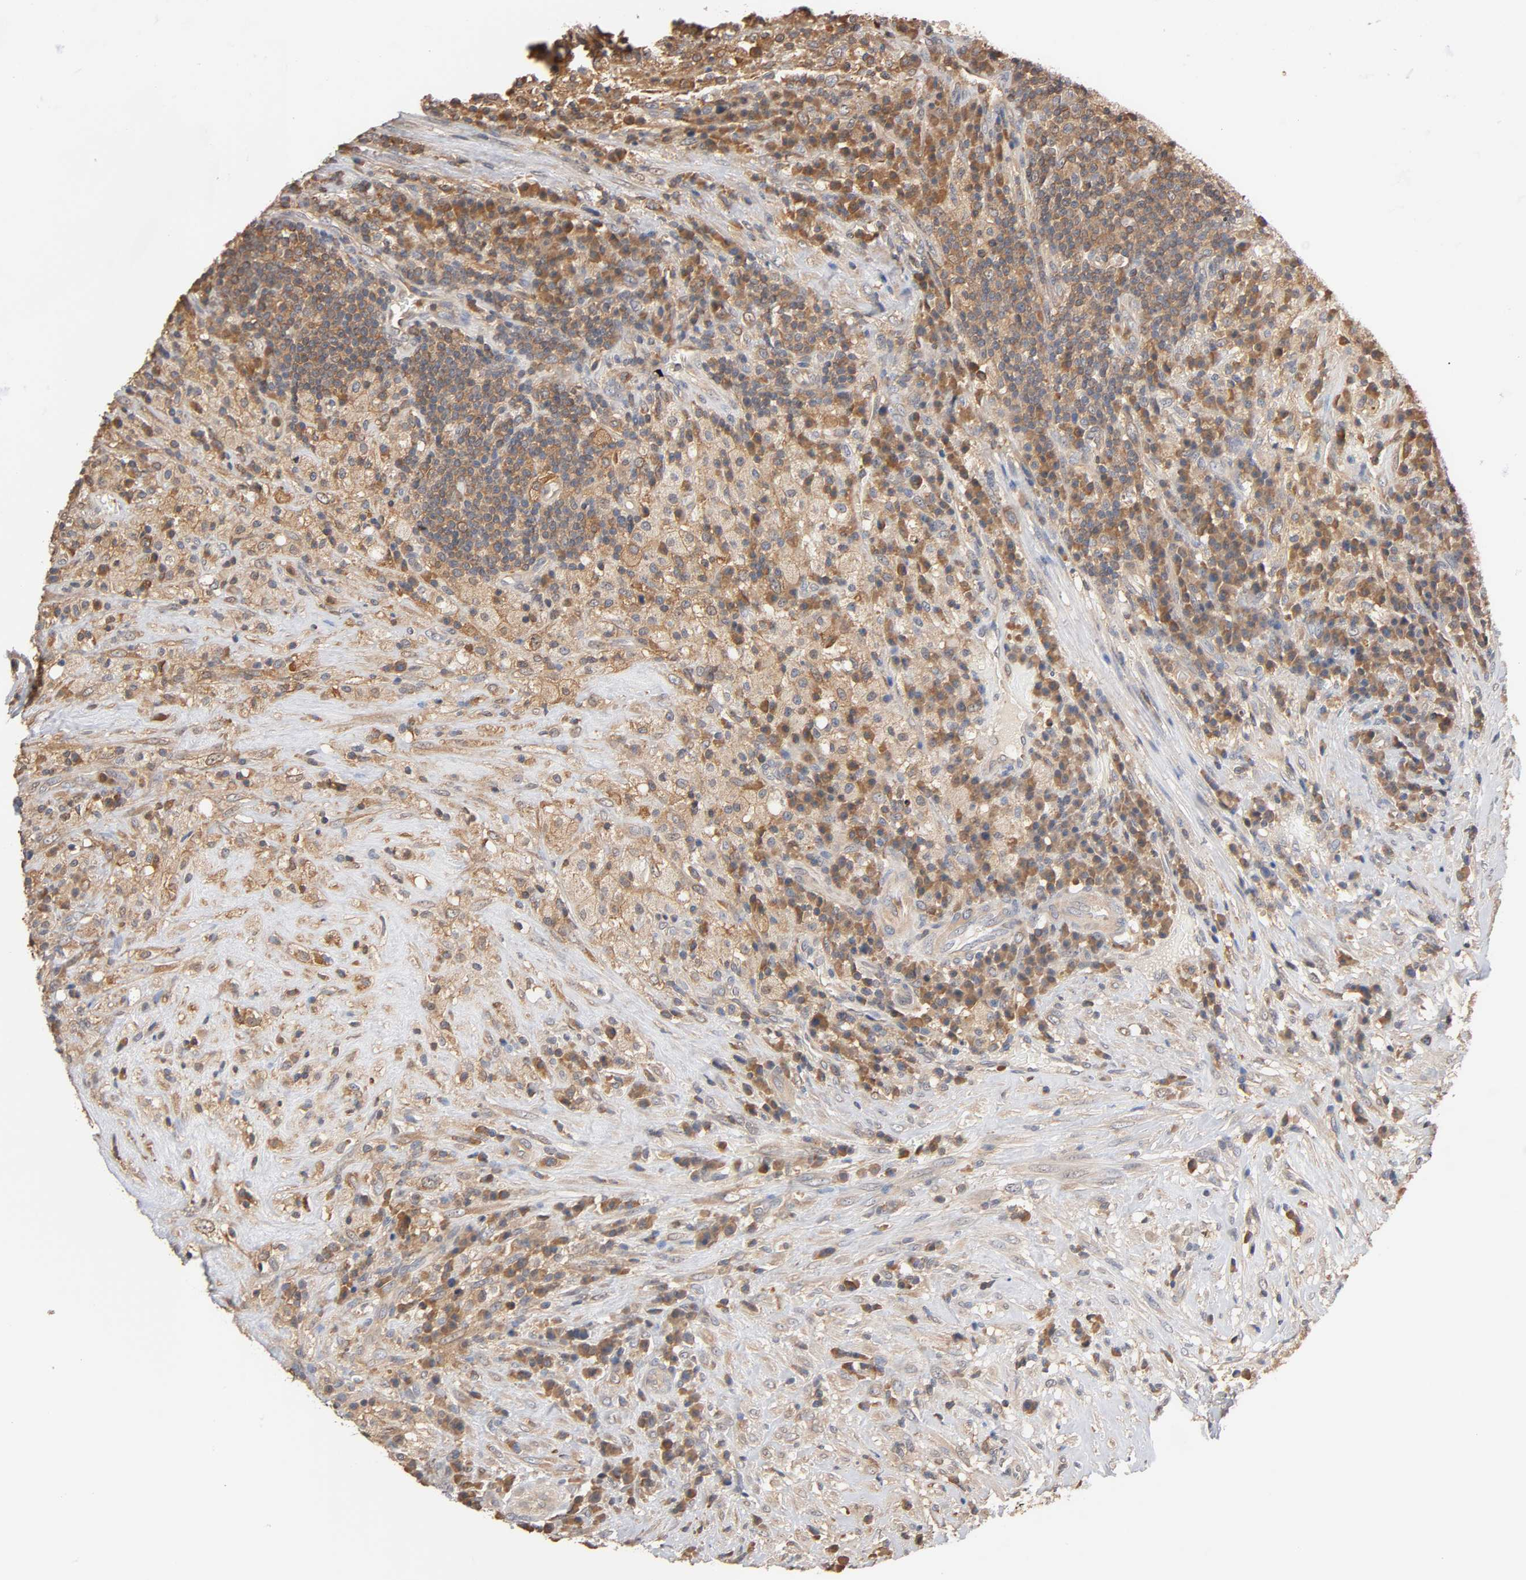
{"staining": {"intensity": "moderate", "quantity": ">75%", "location": "cytoplasmic/membranous"}, "tissue": "testis cancer", "cell_type": "Tumor cells", "image_type": "cancer", "snomed": [{"axis": "morphology", "description": "Necrosis, NOS"}, {"axis": "morphology", "description": "Carcinoma, Embryonal, NOS"}, {"axis": "topography", "description": "Testis"}], "caption": "Human embryonal carcinoma (testis) stained with a brown dye reveals moderate cytoplasmic/membranous positive staining in approximately >75% of tumor cells.", "gene": "ALDOA", "patient": {"sex": "male", "age": 19}}